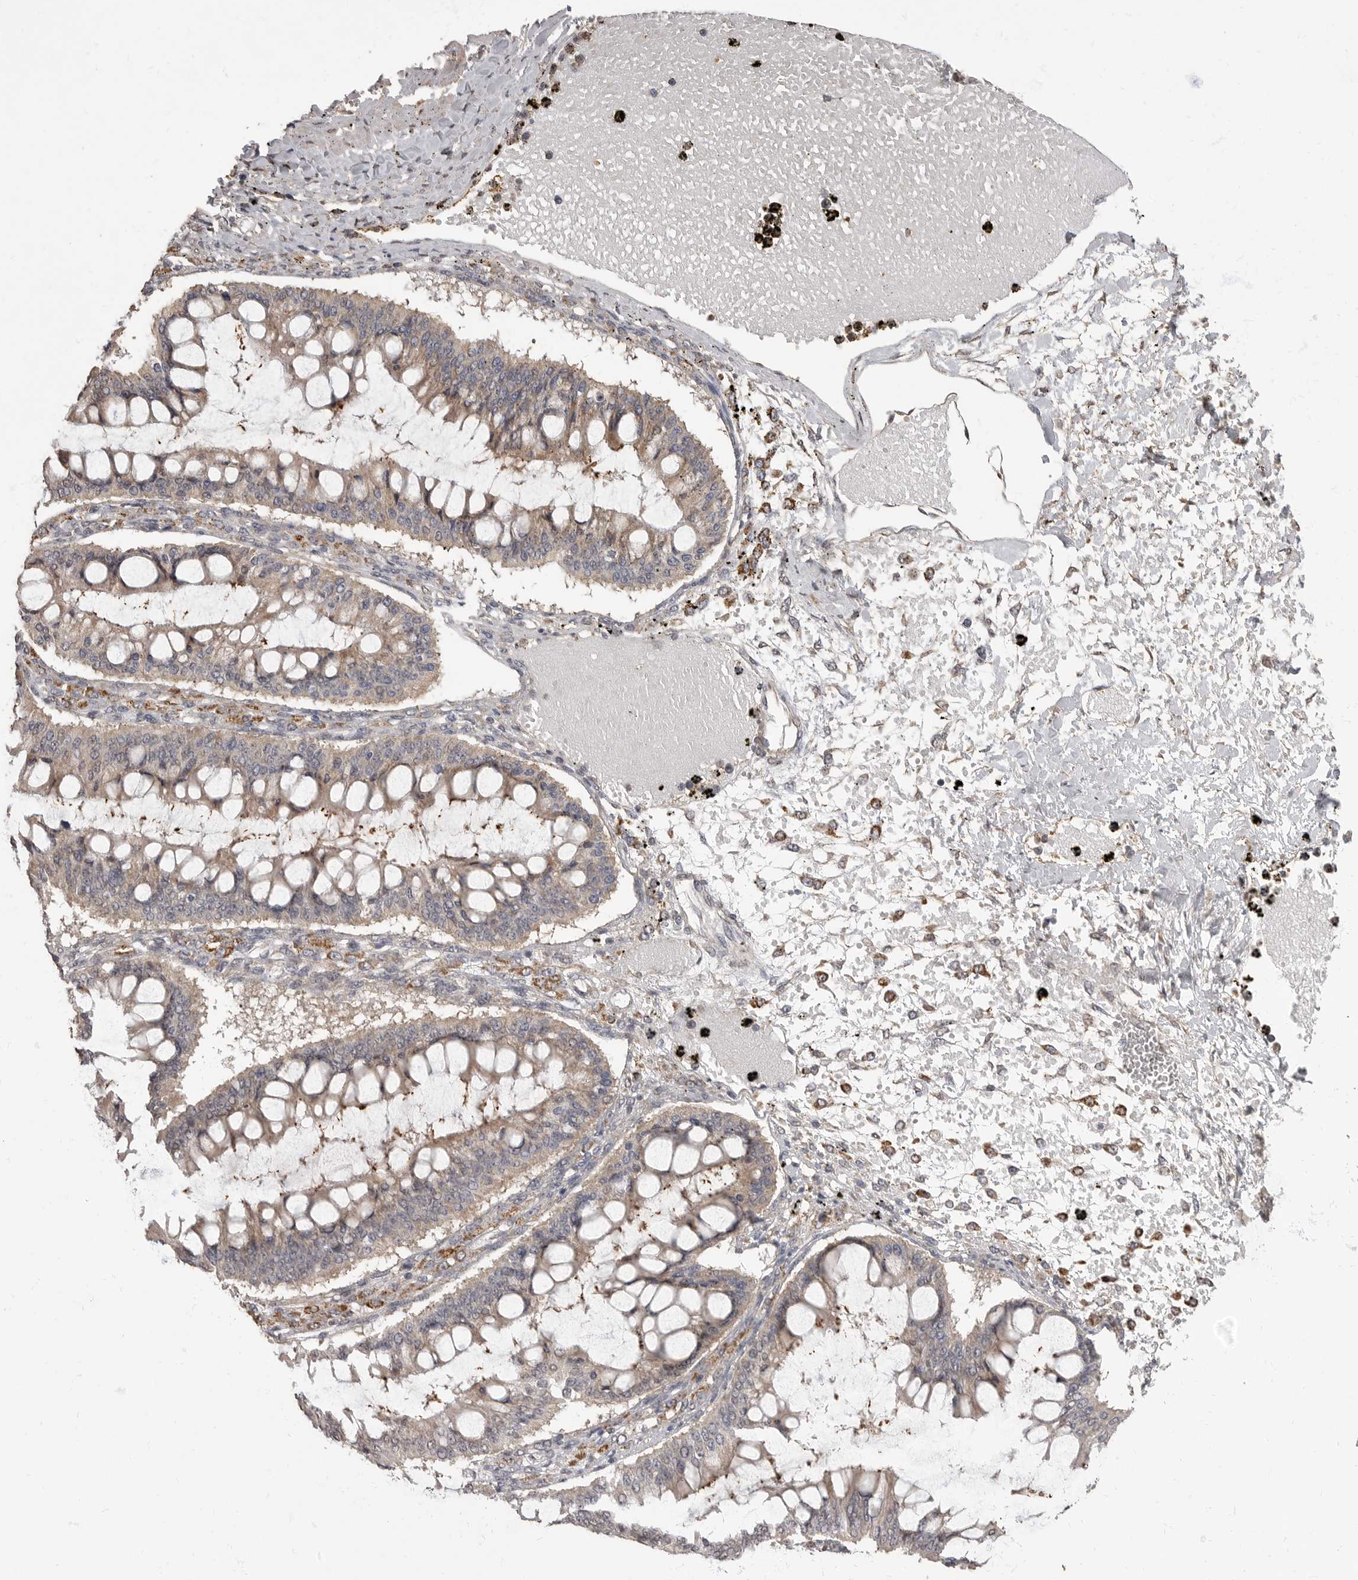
{"staining": {"intensity": "weak", "quantity": ">75%", "location": "cytoplasmic/membranous"}, "tissue": "ovarian cancer", "cell_type": "Tumor cells", "image_type": "cancer", "snomed": [{"axis": "morphology", "description": "Cystadenocarcinoma, mucinous, NOS"}, {"axis": "topography", "description": "Ovary"}], "caption": "Tumor cells display low levels of weak cytoplasmic/membranous positivity in approximately >75% of cells in ovarian cancer.", "gene": "MAFG", "patient": {"sex": "female", "age": 73}}